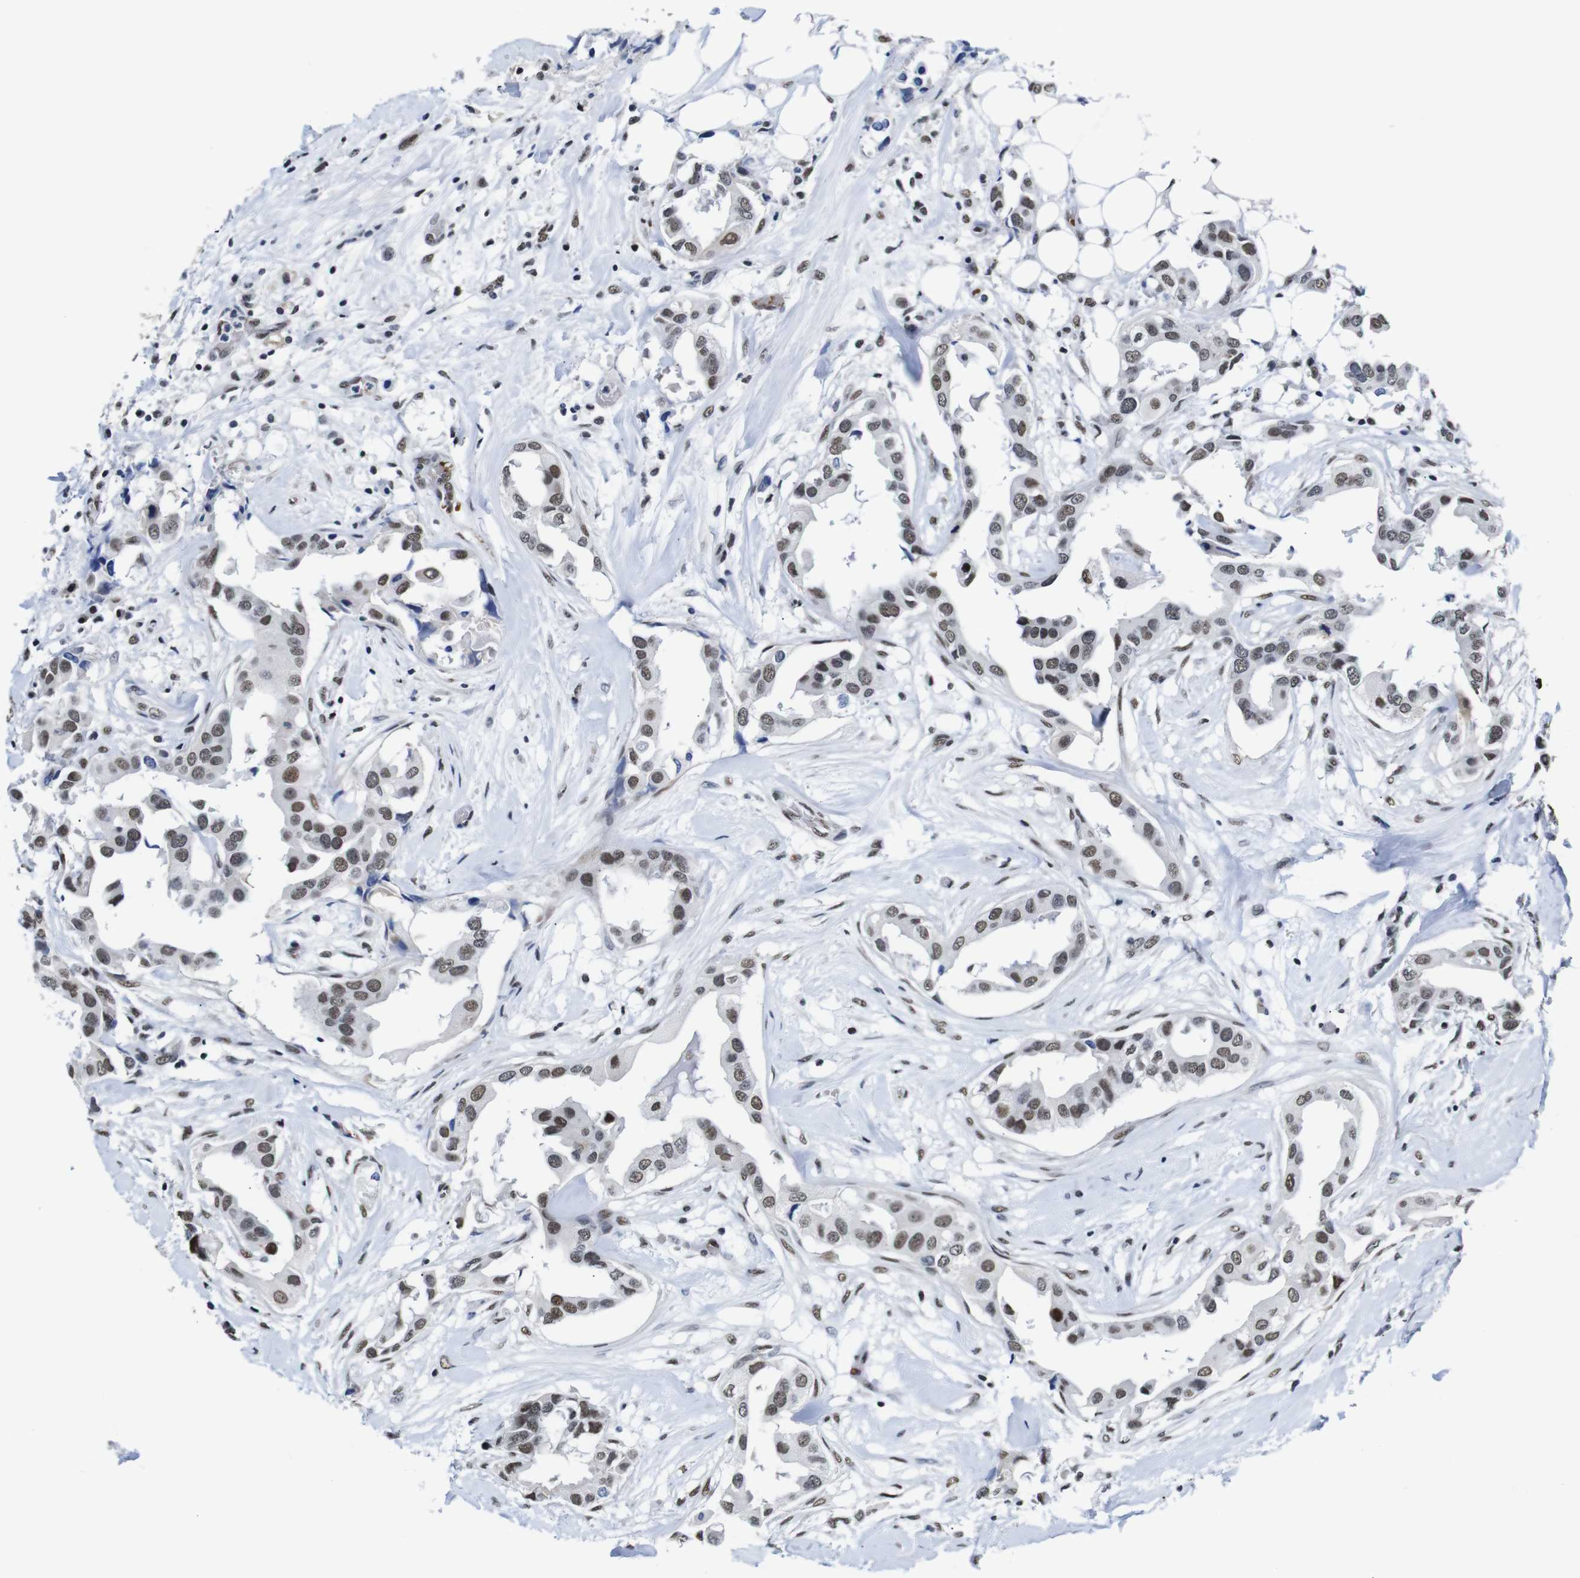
{"staining": {"intensity": "moderate", "quantity": ">75%", "location": "nuclear"}, "tissue": "breast cancer", "cell_type": "Tumor cells", "image_type": "cancer", "snomed": [{"axis": "morphology", "description": "Duct carcinoma"}, {"axis": "topography", "description": "Breast"}], "caption": "Immunohistochemical staining of human breast intraductal carcinoma shows medium levels of moderate nuclear staining in approximately >75% of tumor cells.", "gene": "ILDR2", "patient": {"sex": "female", "age": 40}}